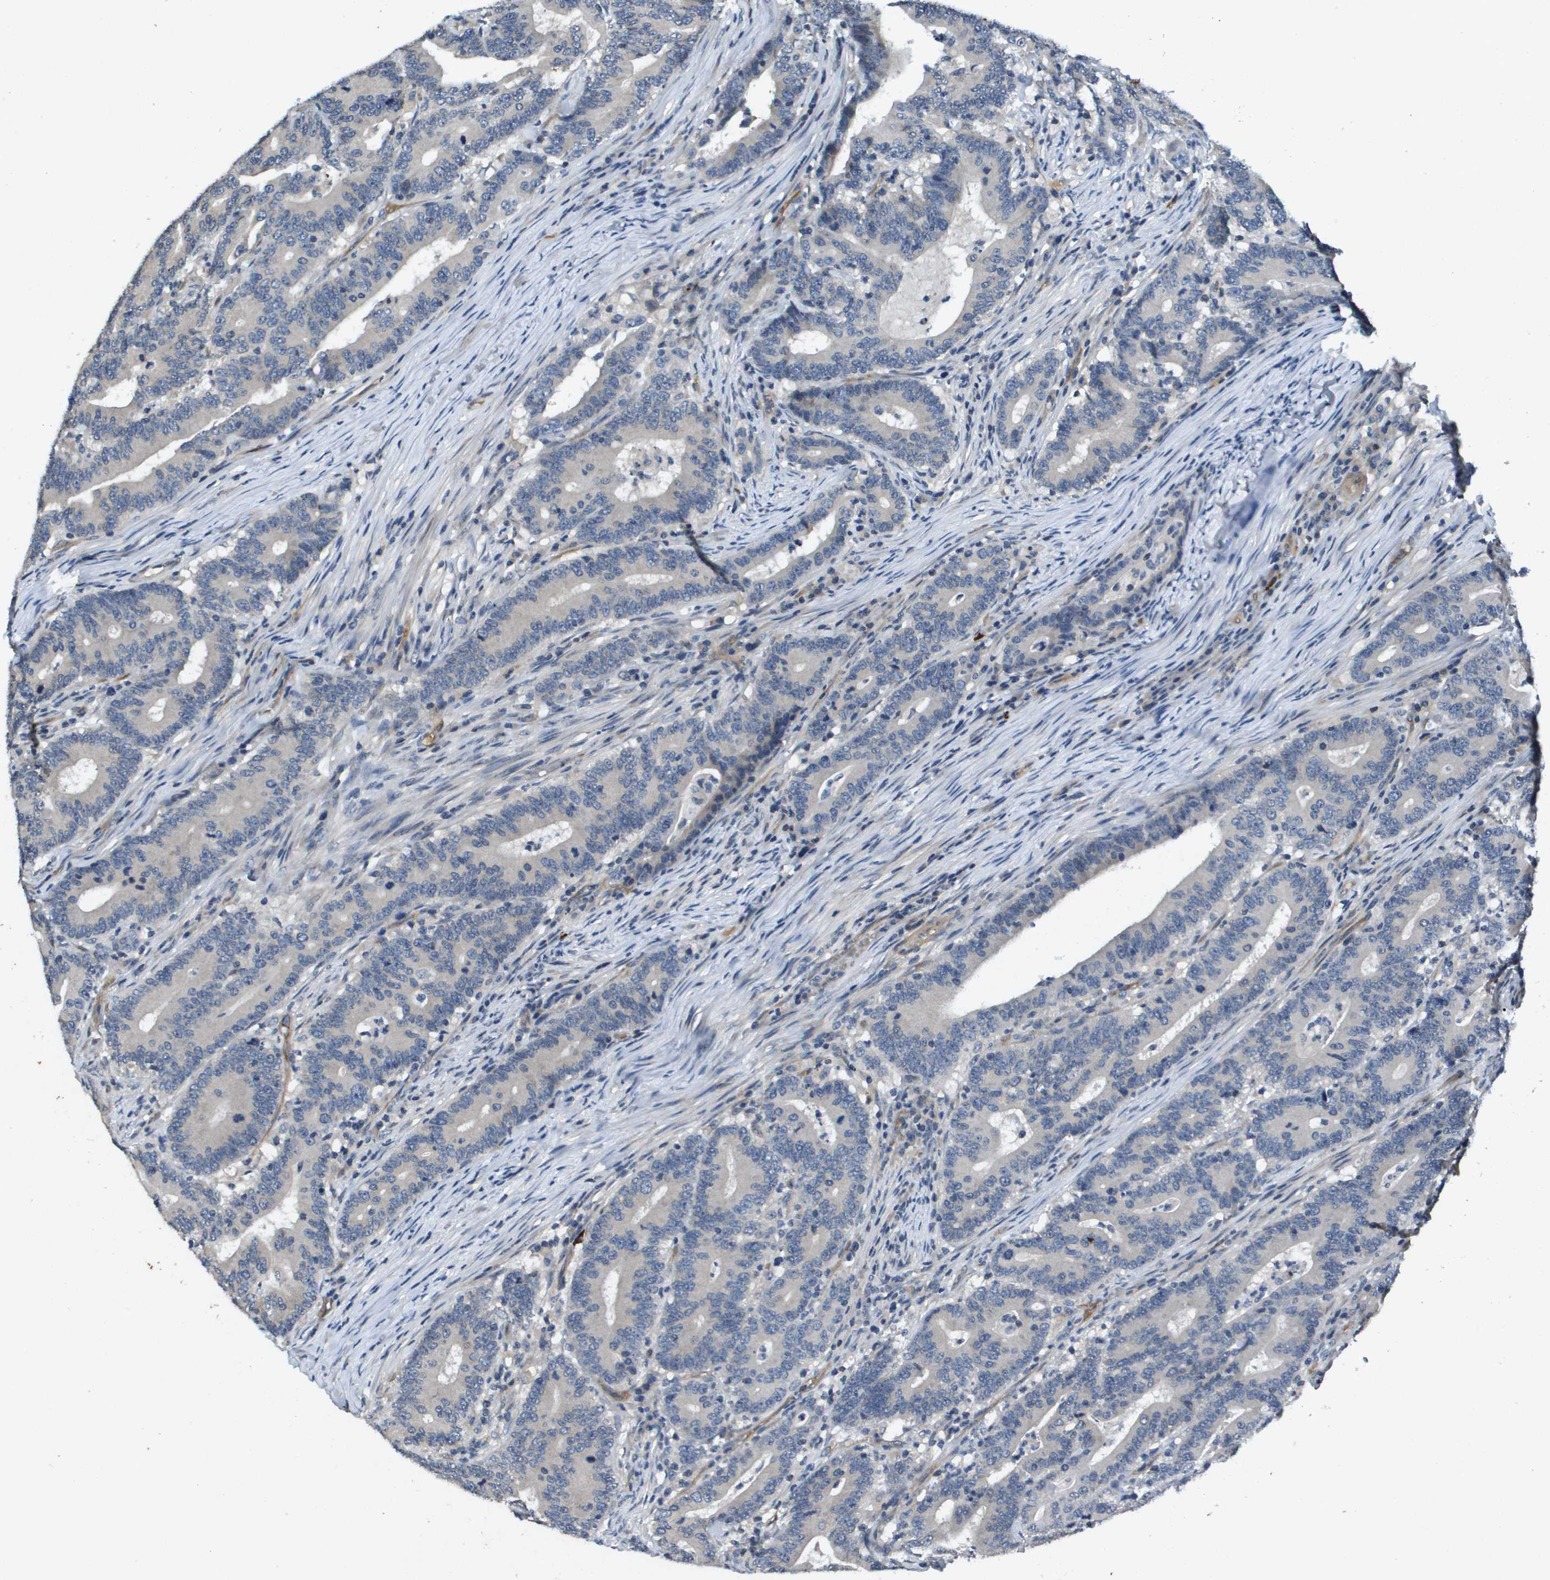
{"staining": {"intensity": "negative", "quantity": "none", "location": "none"}, "tissue": "colorectal cancer", "cell_type": "Tumor cells", "image_type": "cancer", "snomed": [{"axis": "morphology", "description": "Adenocarcinoma, NOS"}, {"axis": "topography", "description": "Colon"}], "caption": "Immunohistochemistry (IHC) histopathology image of neoplastic tissue: human colorectal cancer (adenocarcinoma) stained with DAB (3,3'-diaminobenzidine) demonstrates no significant protein expression in tumor cells.", "gene": "PGAP3", "patient": {"sex": "female", "age": 66}}